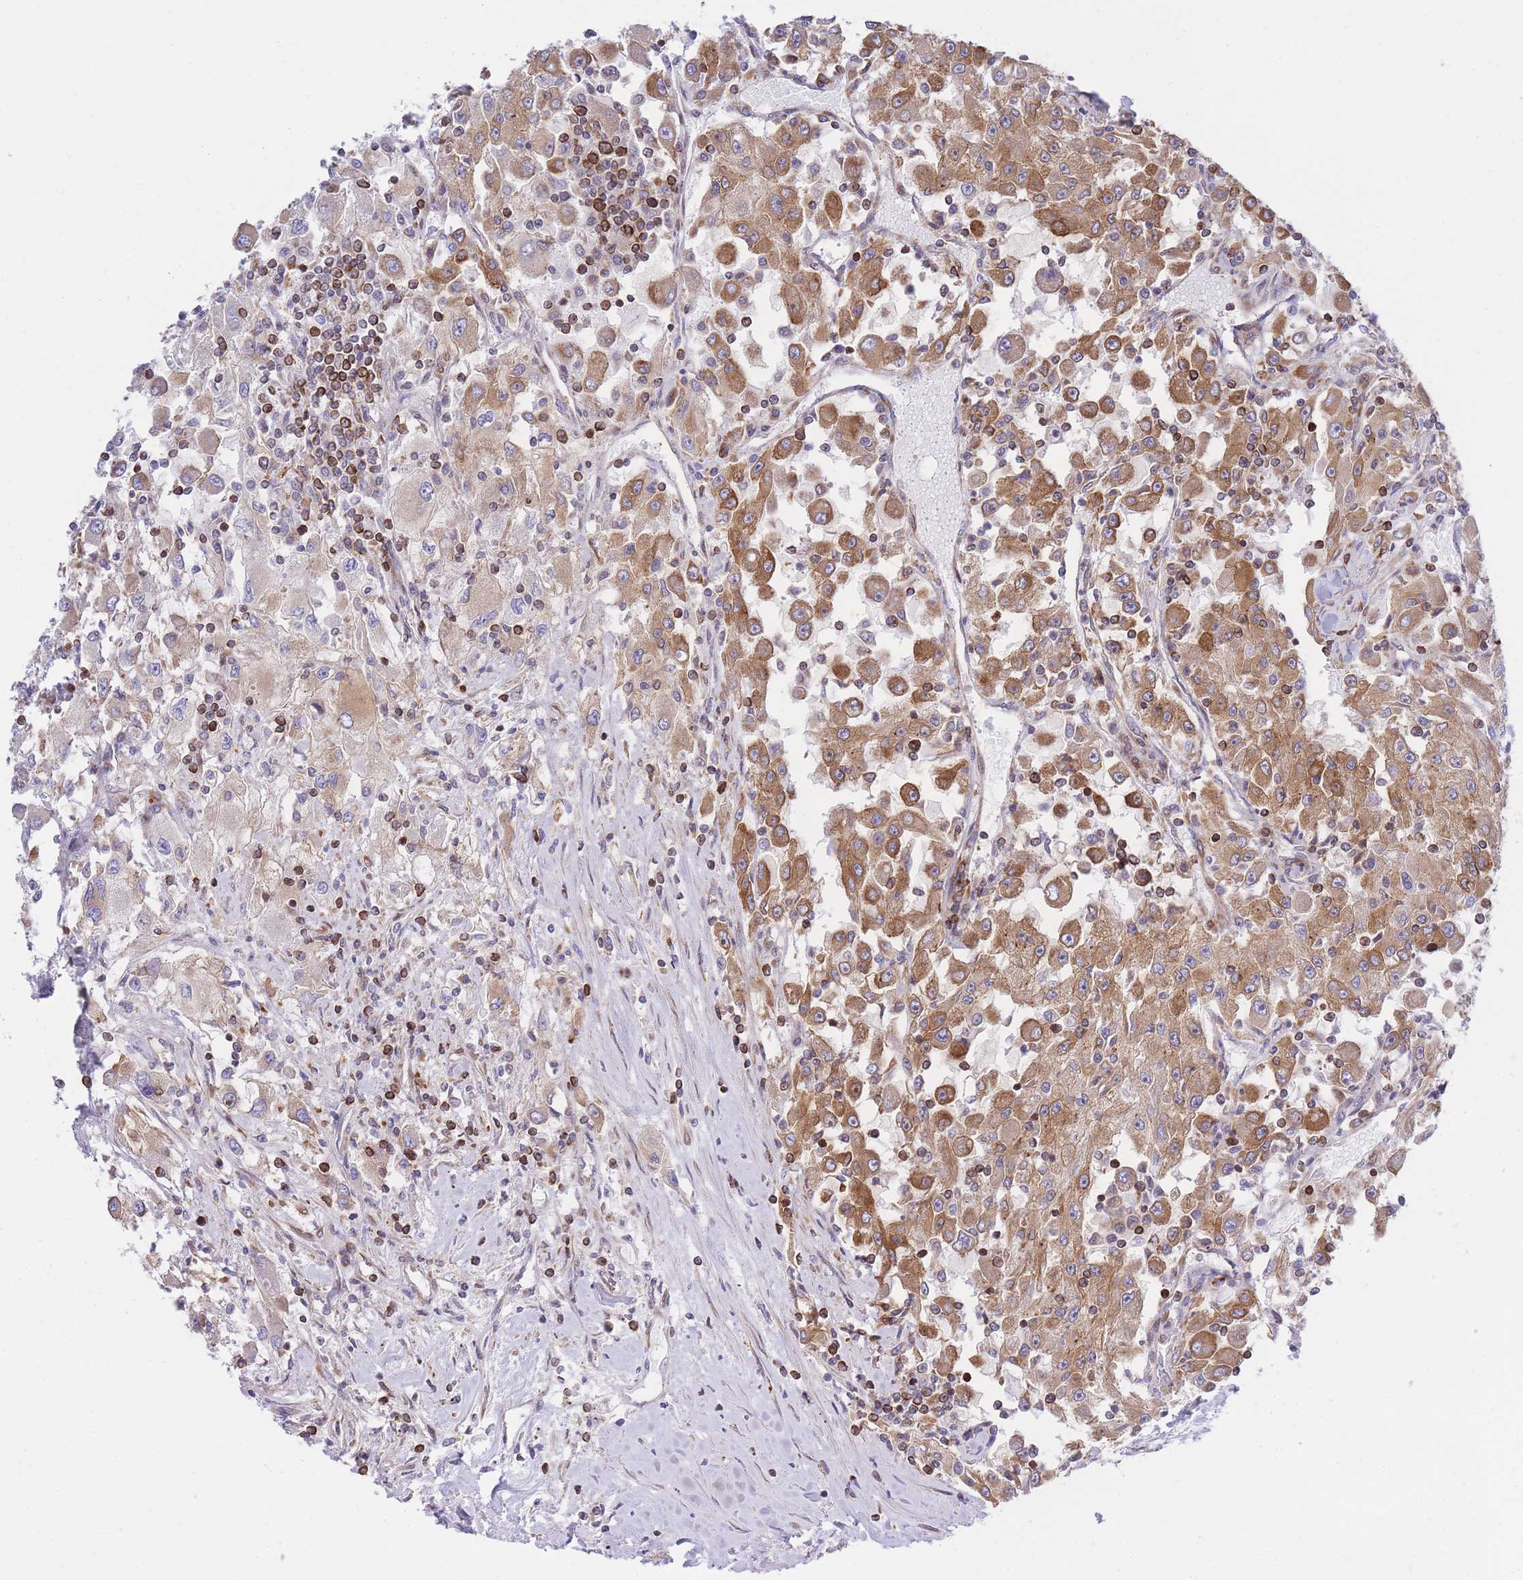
{"staining": {"intensity": "moderate", "quantity": ">75%", "location": "cytoplasmic/membranous"}, "tissue": "renal cancer", "cell_type": "Tumor cells", "image_type": "cancer", "snomed": [{"axis": "morphology", "description": "Adenocarcinoma, NOS"}, {"axis": "topography", "description": "Kidney"}], "caption": "The immunohistochemical stain shows moderate cytoplasmic/membranous expression in tumor cells of renal cancer tissue.", "gene": "REM1", "patient": {"sex": "female", "age": 67}}